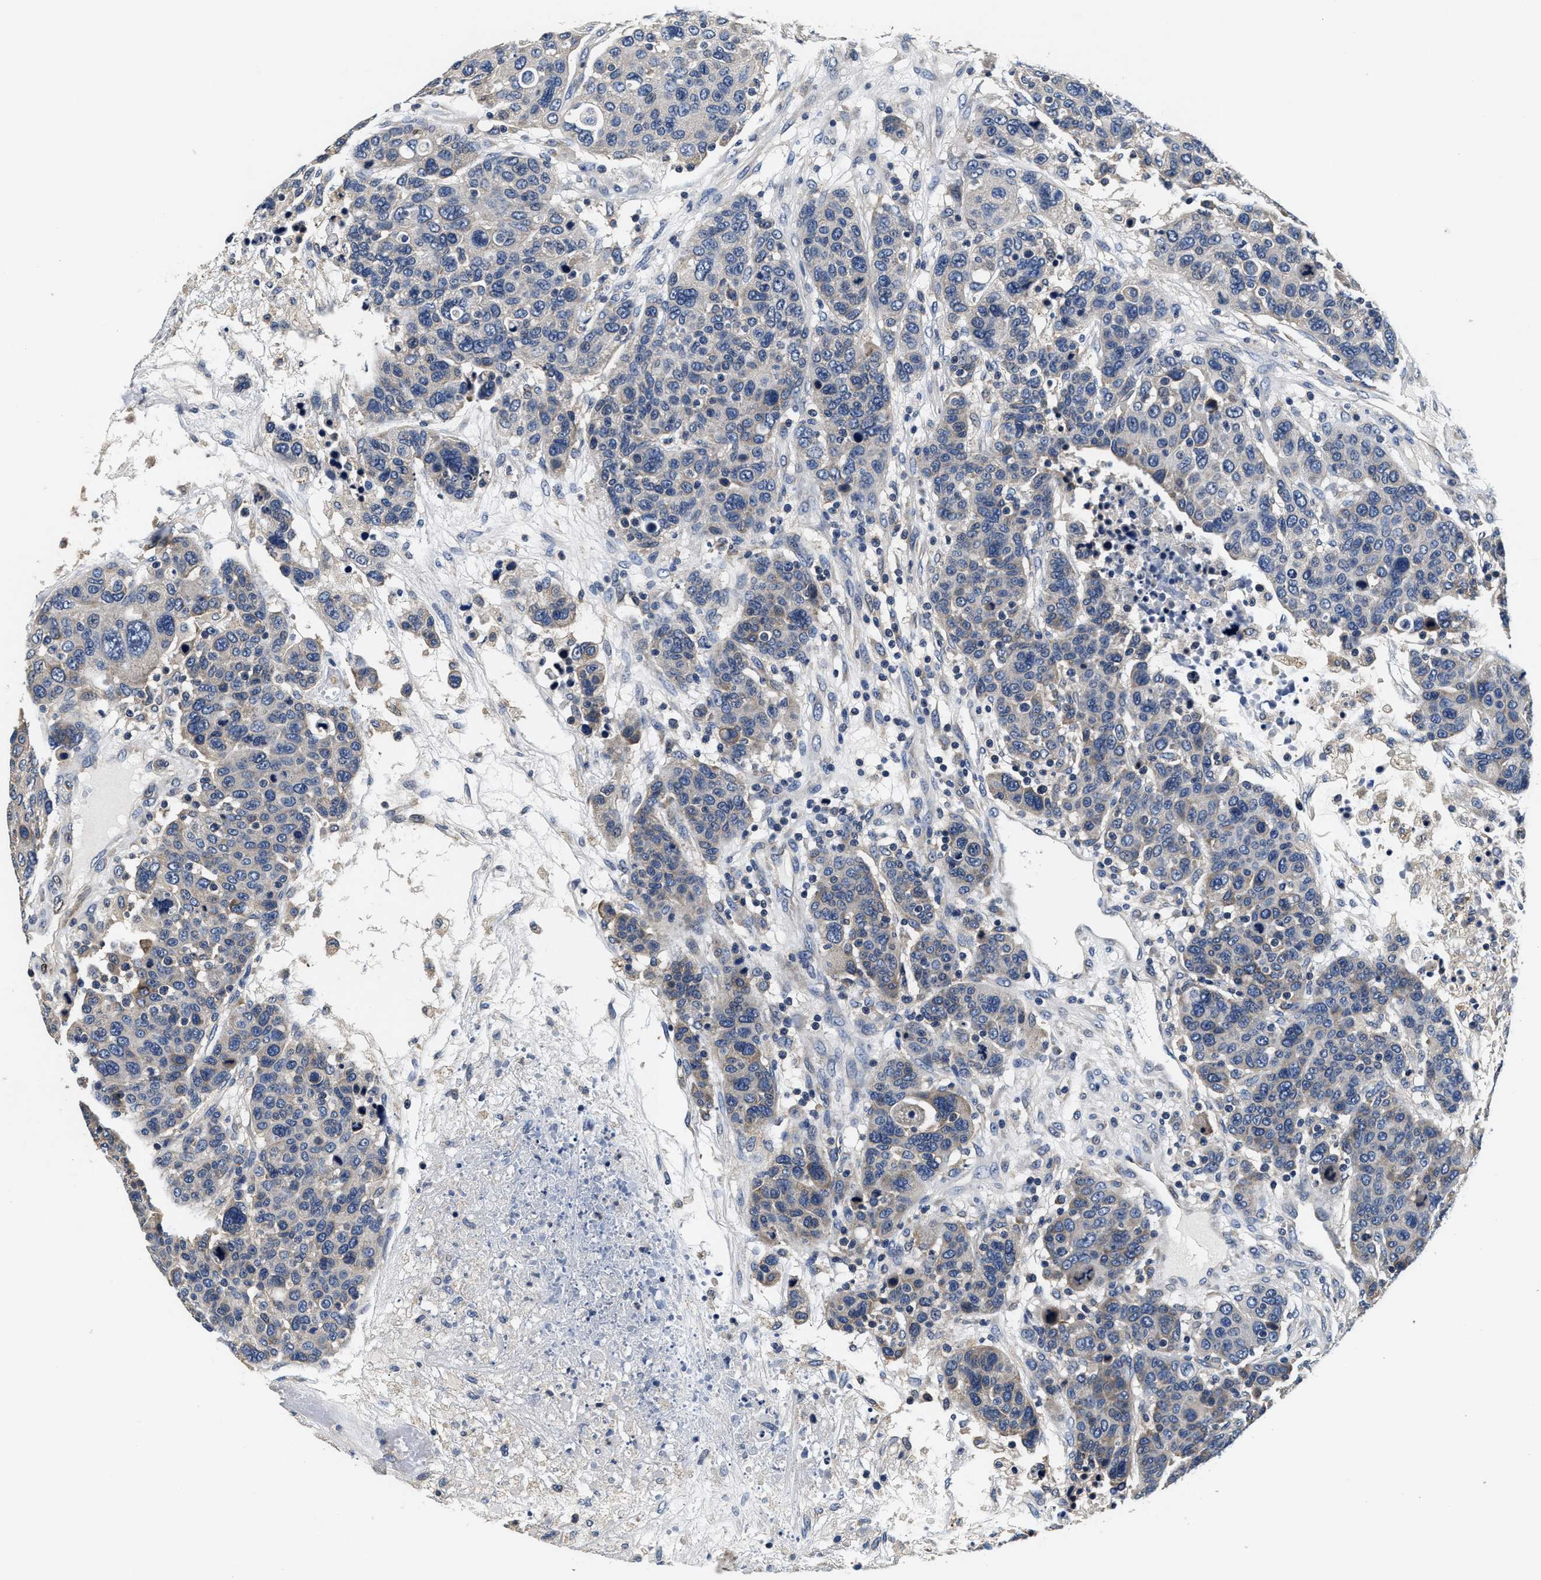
{"staining": {"intensity": "weak", "quantity": "25%-75%", "location": "cytoplasmic/membranous"}, "tissue": "breast cancer", "cell_type": "Tumor cells", "image_type": "cancer", "snomed": [{"axis": "morphology", "description": "Duct carcinoma"}, {"axis": "topography", "description": "Breast"}], "caption": "Weak cytoplasmic/membranous positivity is seen in about 25%-75% of tumor cells in breast cancer. (DAB = brown stain, brightfield microscopy at high magnification).", "gene": "ANKIB1", "patient": {"sex": "female", "age": 37}}